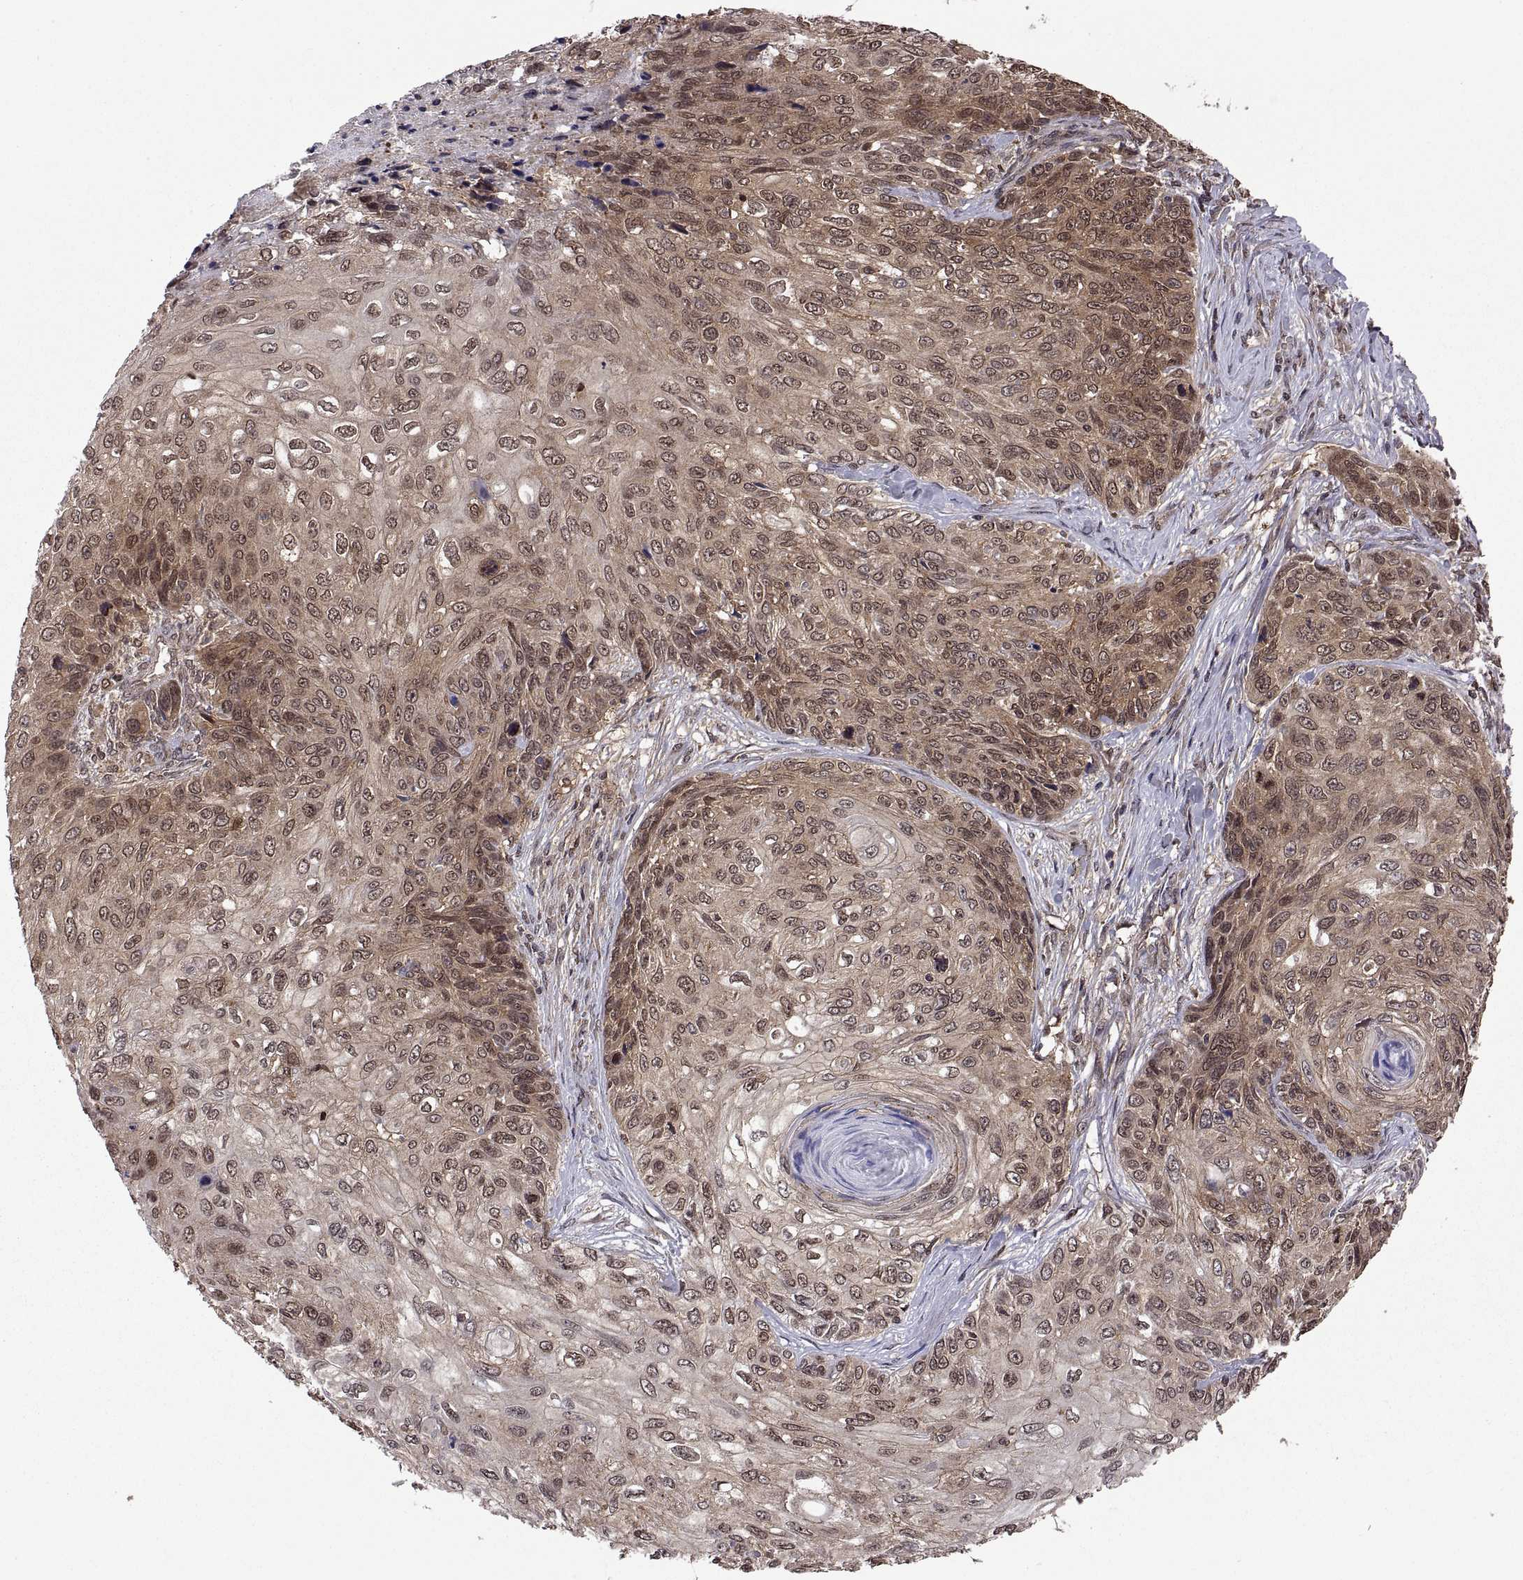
{"staining": {"intensity": "moderate", "quantity": ">75%", "location": "cytoplasmic/membranous,nuclear"}, "tissue": "skin cancer", "cell_type": "Tumor cells", "image_type": "cancer", "snomed": [{"axis": "morphology", "description": "Squamous cell carcinoma, NOS"}, {"axis": "topography", "description": "Skin"}], "caption": "Moderate cytoplasmic/membranous and nuclear positivity for a protein is present in approximately >75% of tumor cells of skin cancer (squamous cell carcinoma) using IHC.", "gene": "ZNRF2", "patient": {"sex": "male", "age": 92}}